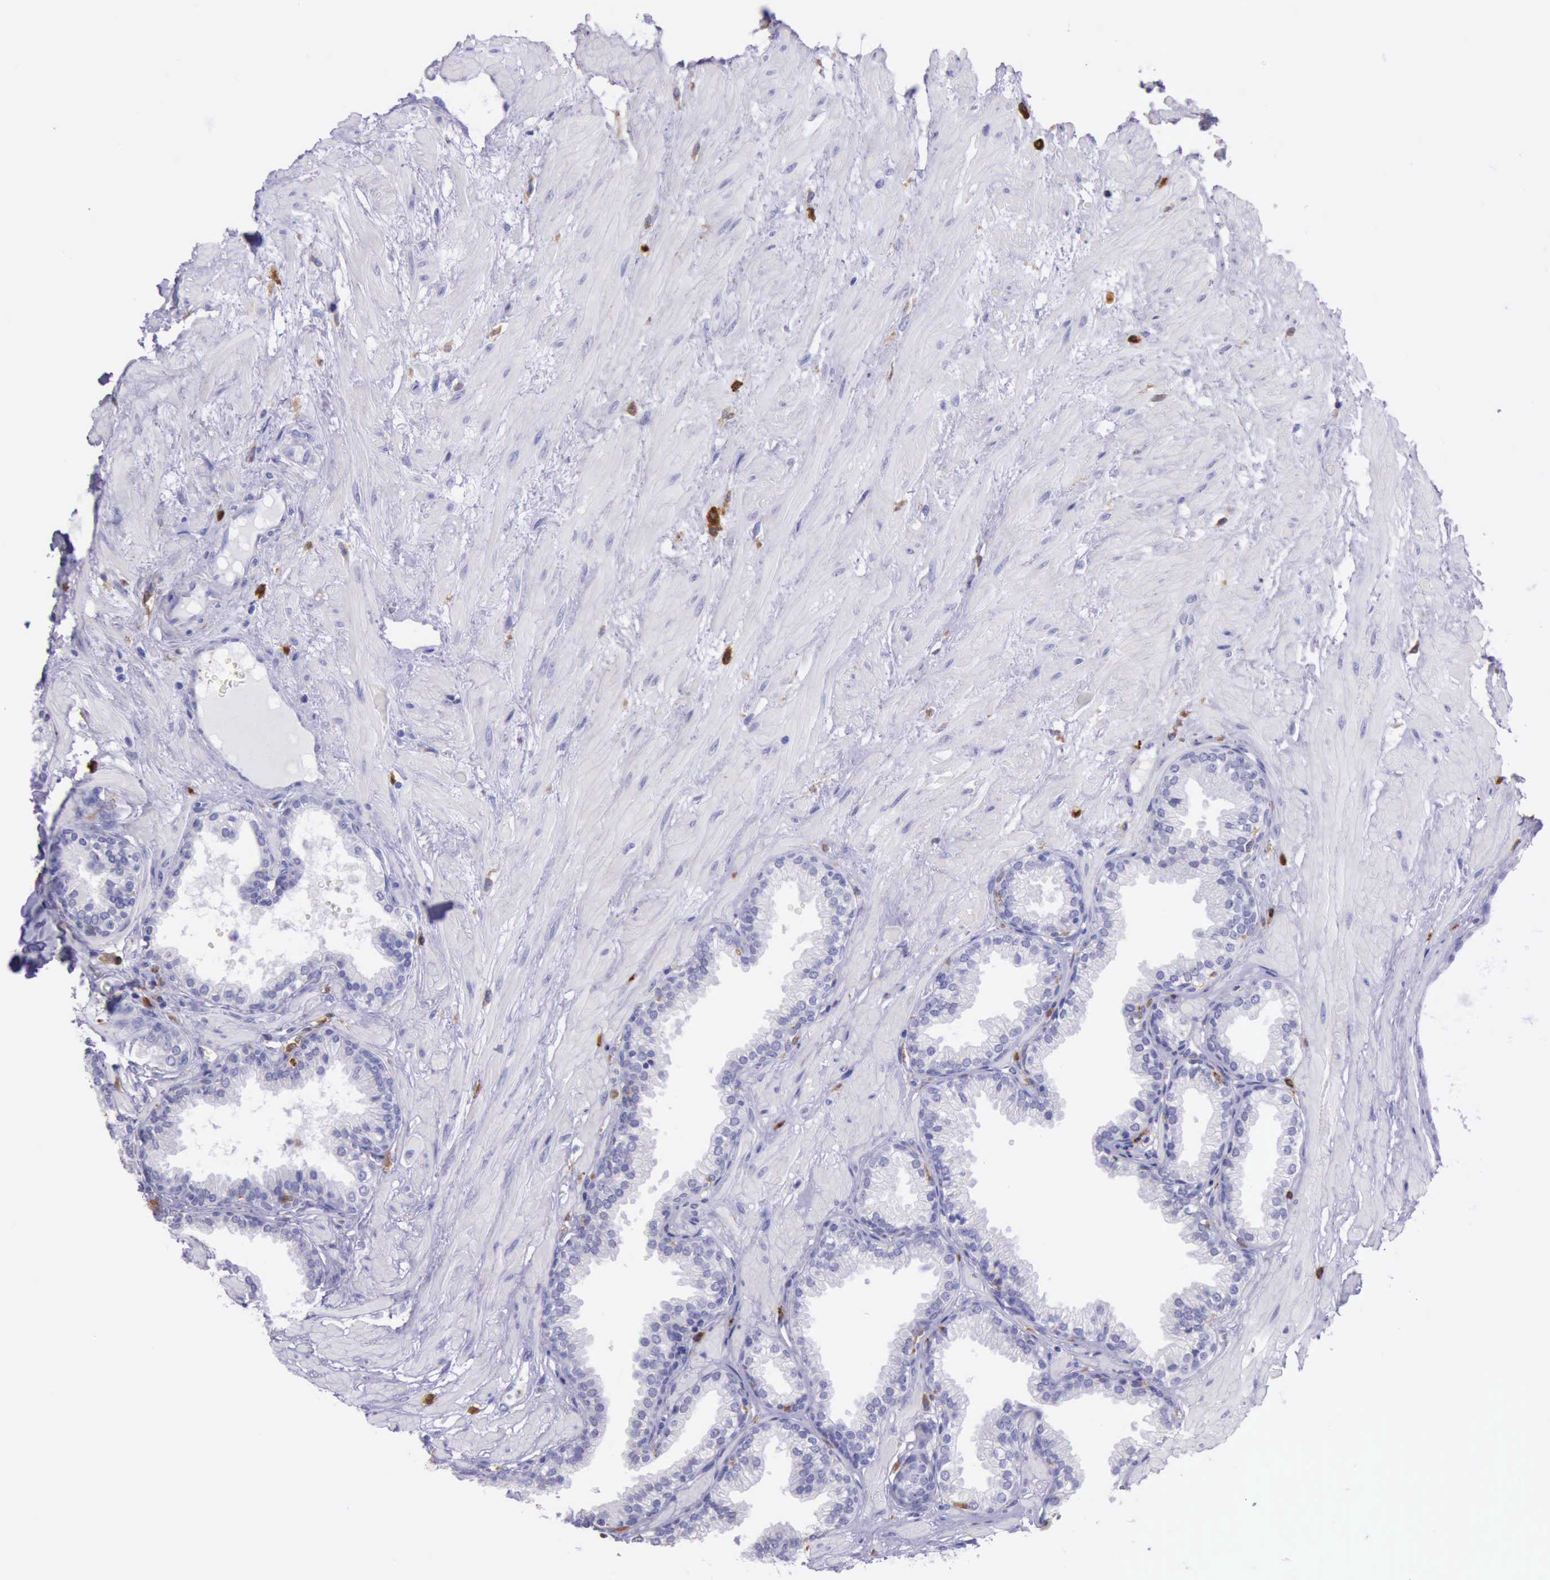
{"staining": {"intensity": "negative", "quantity": "none", "location": "none"}, "tissue": "prostate", "cell_type": "Glandular cells", "image_type": "normal", "snomed": [{"axis": "morphology", "description": "Normal tissue, NOS"}, {"axis": "topography", "description": "Prostate"}], "caption": "A histopathology image of prostate stained for a protein reveals no brown staining in glandular cells.", "gene": "BTK", "patient": {"sex": "male", "age": 64}}